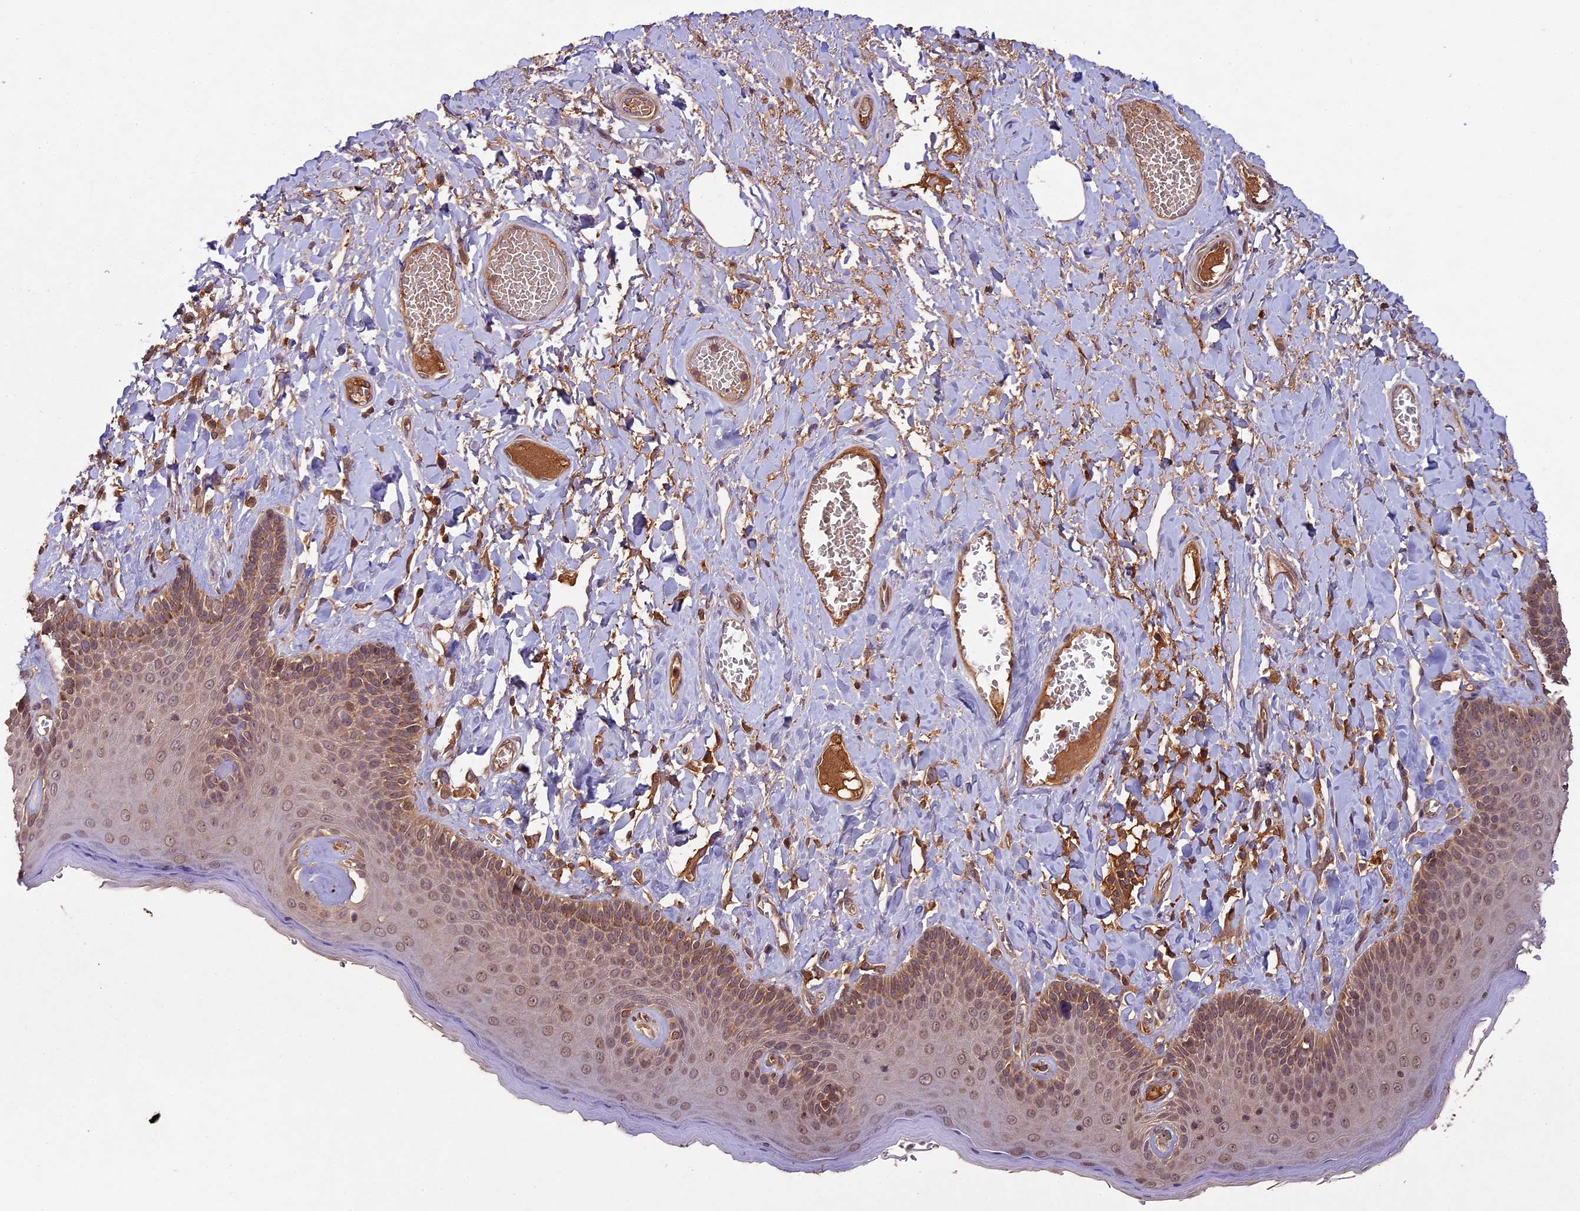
{"staining": {"intensity": "moderate", "quantity": "25%-75%", "location": "cytoplasmic/membranous,nuclear"}, "tissue": "skin", "cell_type": "Epidermal cells", "image_type": "normal", "snomed": [{"axis": "morphology", "description": "Normal tissue, NOS"}, {"axis": "topography", "description": "Anal"}], "caption": "Skin stained for a protein (brown) demonstrates moderate cytoplasmic/membranous,nuclear positive staining in about 25%-75% of epidermal cells.", "gene": "CHAC1", "patient": {"sex": "male", "age": 69}}